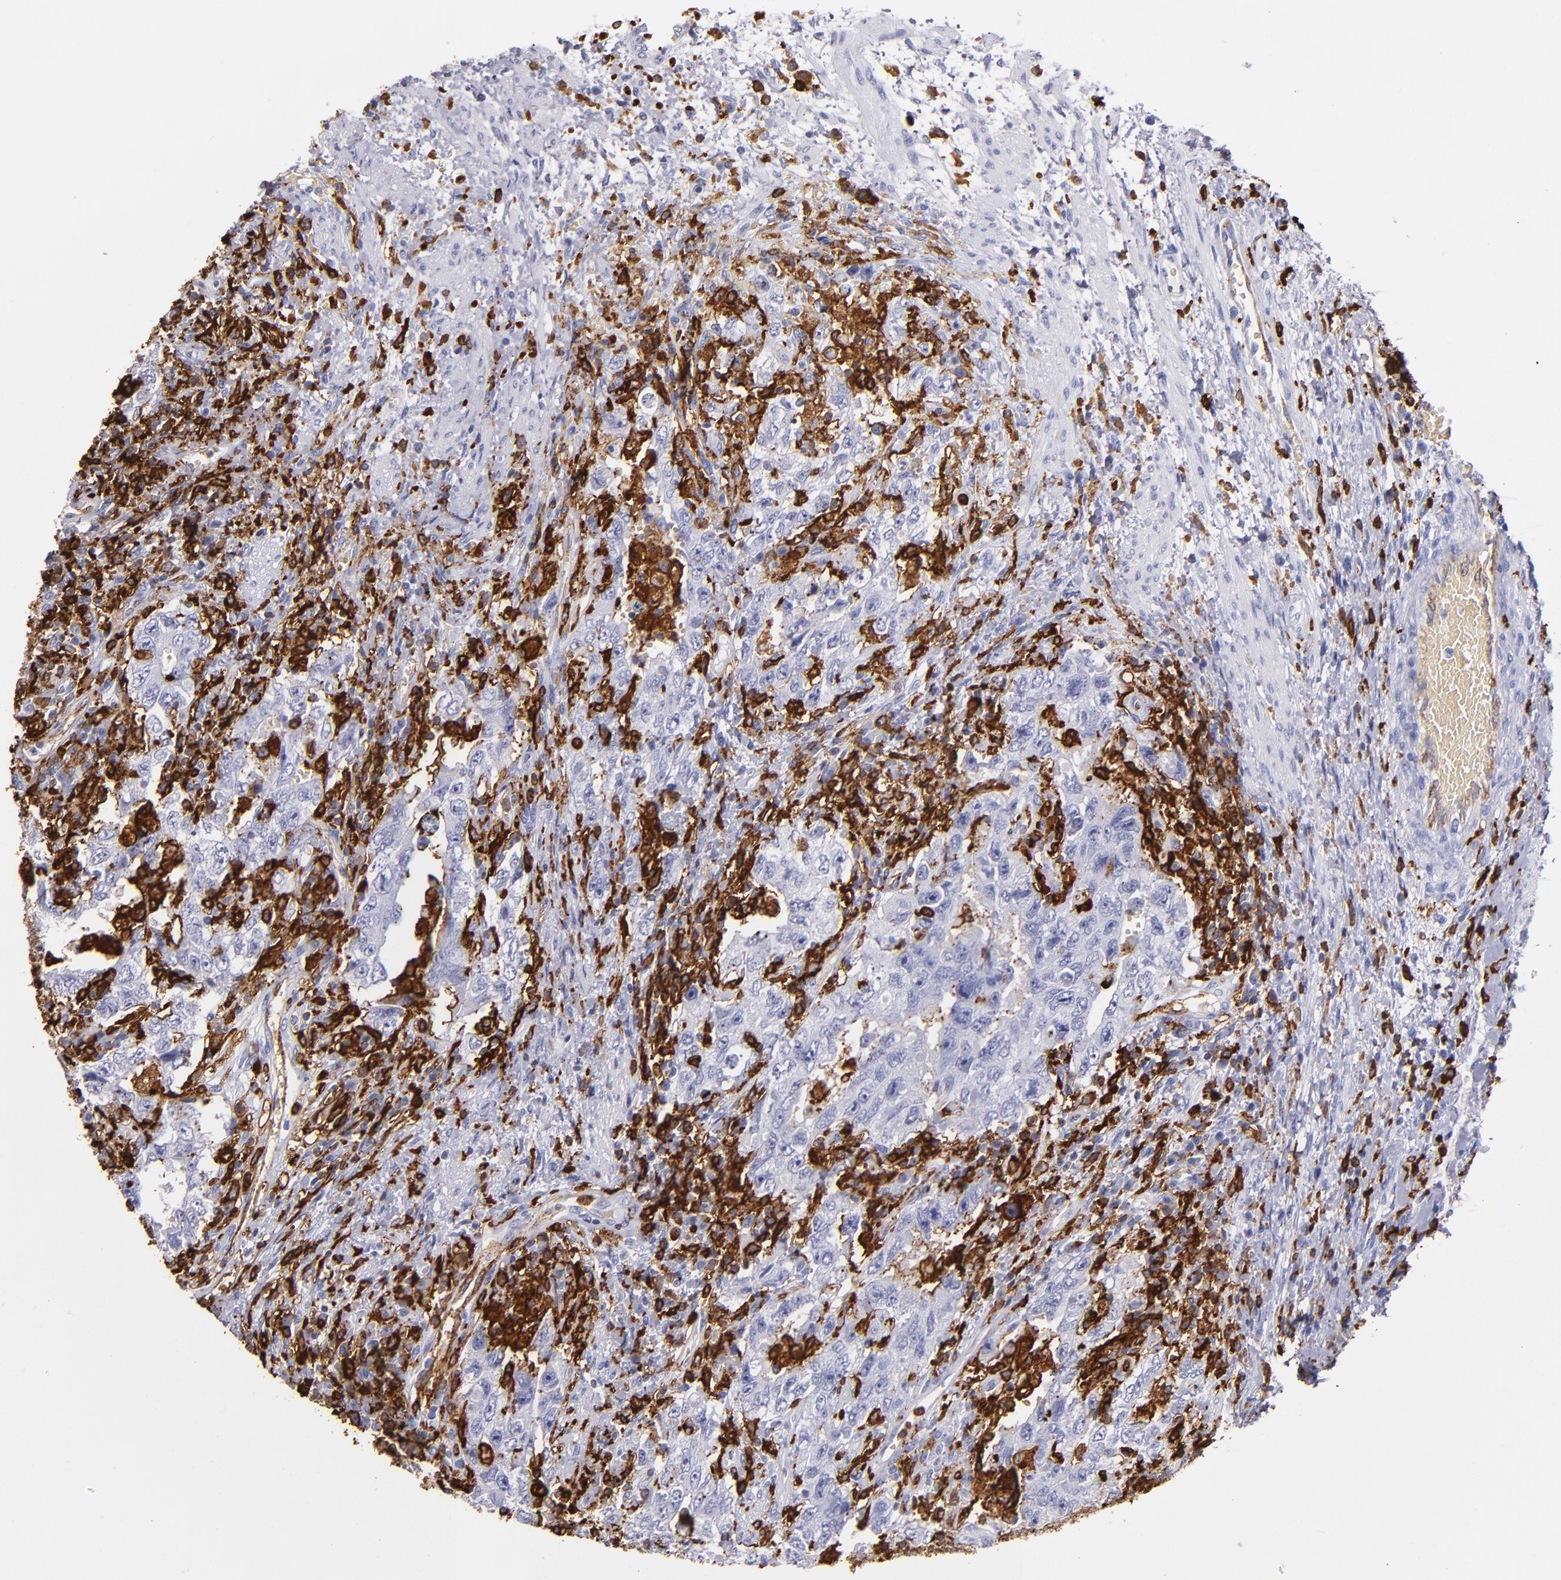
{"staining": {"intensity": "weak", "quantity": "<25%", "location": "cytoplasmic/membranous"}, "tissue": "testis cancer", "cell_type": "Tumor cells", "image_type": "cancer", "snomed": [{"axis": "morphology", "description": "Carcinoma, Embryonal, NOS"}, {"axis": "topography", "description": "Testis"}], "caption": "IHC micrograph of neoplastic tissue: testis embryonal carcinoma stained with DAB reveals no significant protein positivity in tumor cells.", "gene": "HLA-DRA", "patient": {"sex": "male", "age": 26}}